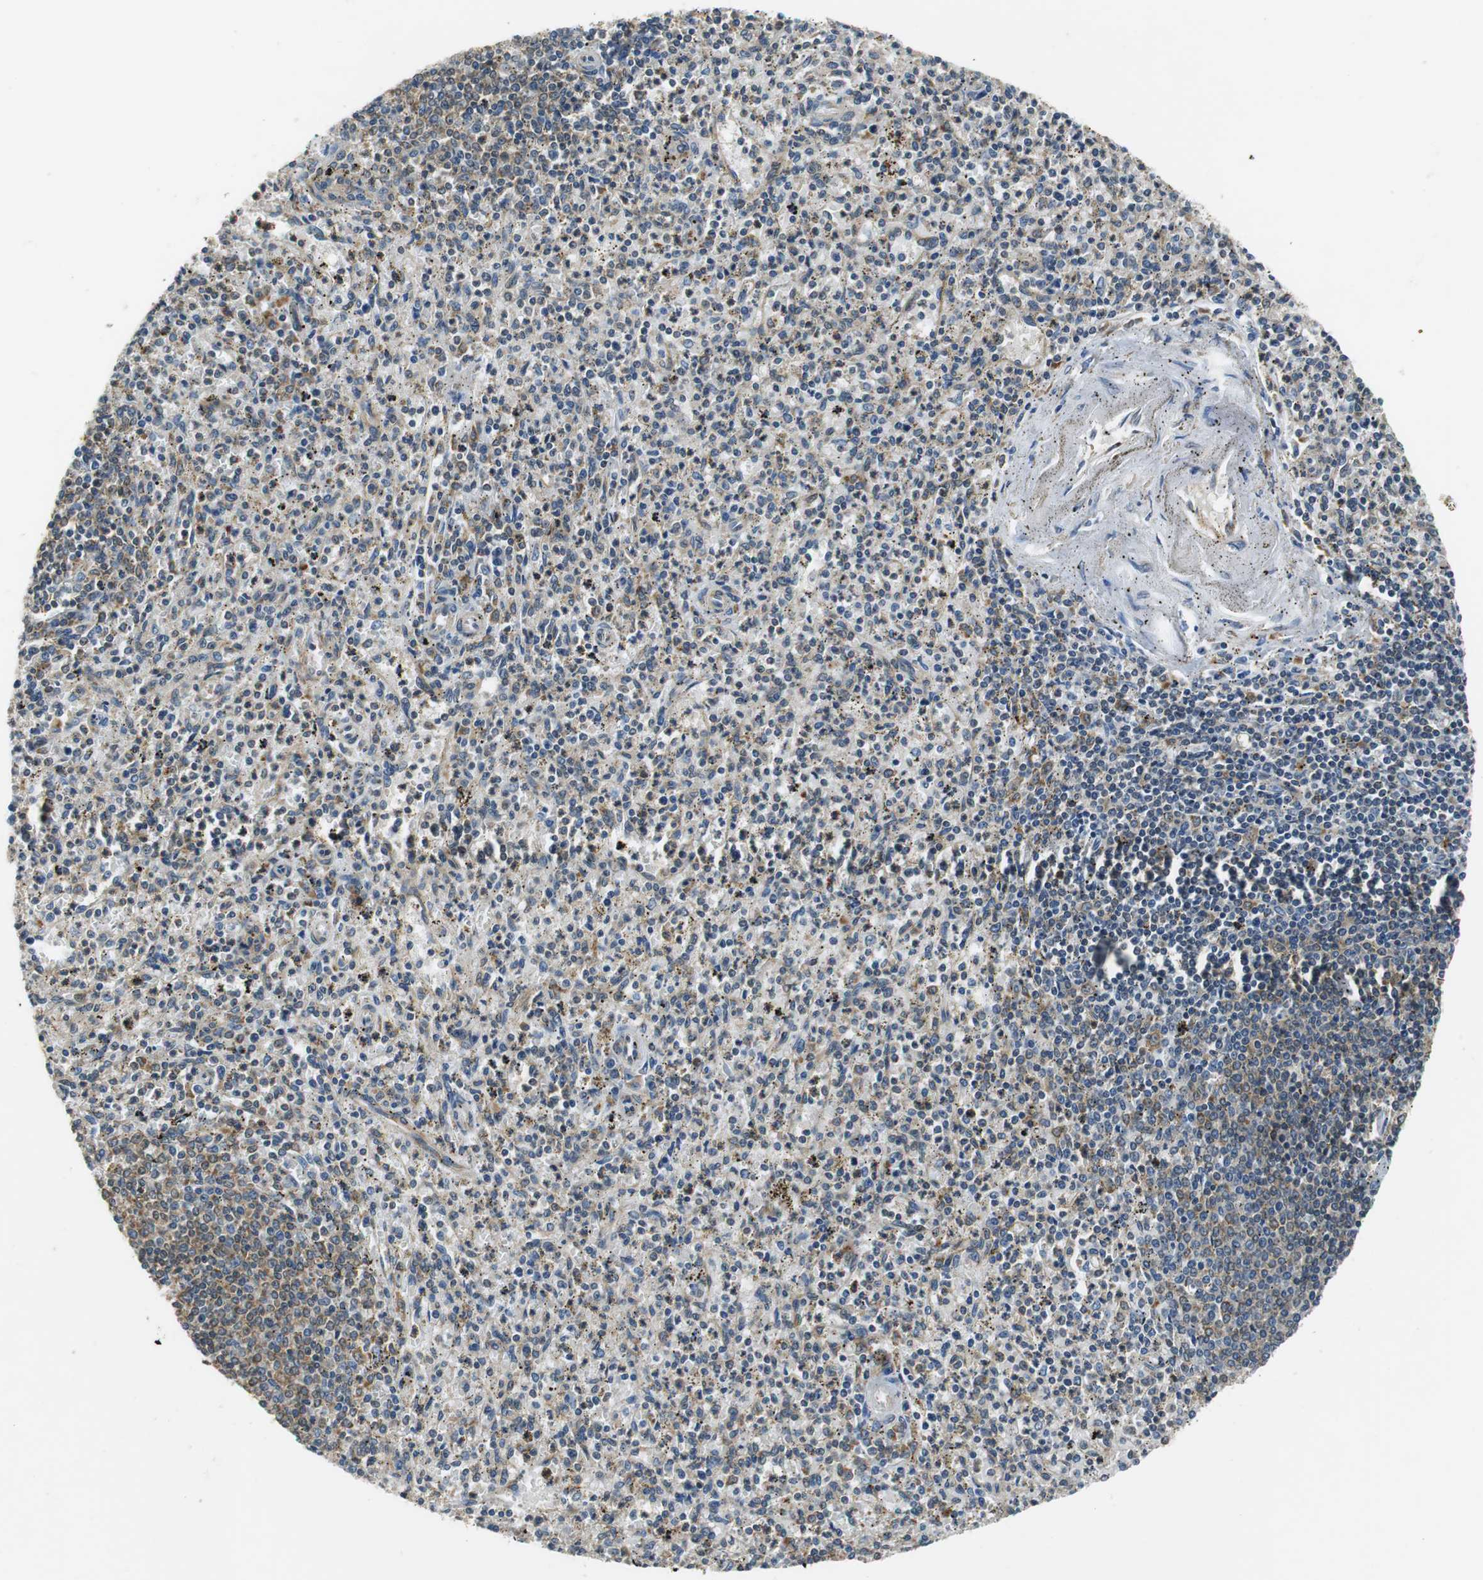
{"staining": {"intensity": "moderate", "quantity": "25%-75%", "location": "cytoplasmic/membranous"}, "tissue": "spleen", "cell_type": "Cells in red pulp", "image_type": "normal", "snomed": [{"axis": "morphology", "description": "Normal tissue, NOS"}, {"axis": "topography", "description": "Spleen"}], "caption": "Immunohistochemical staining of benign human spleen shows moderate cytoplasmic/membranous protein positivity in about 25%-75% of cells in red pulp.", "gene": "CNOT3", "patient": {"sex": "male", "age": 72}}